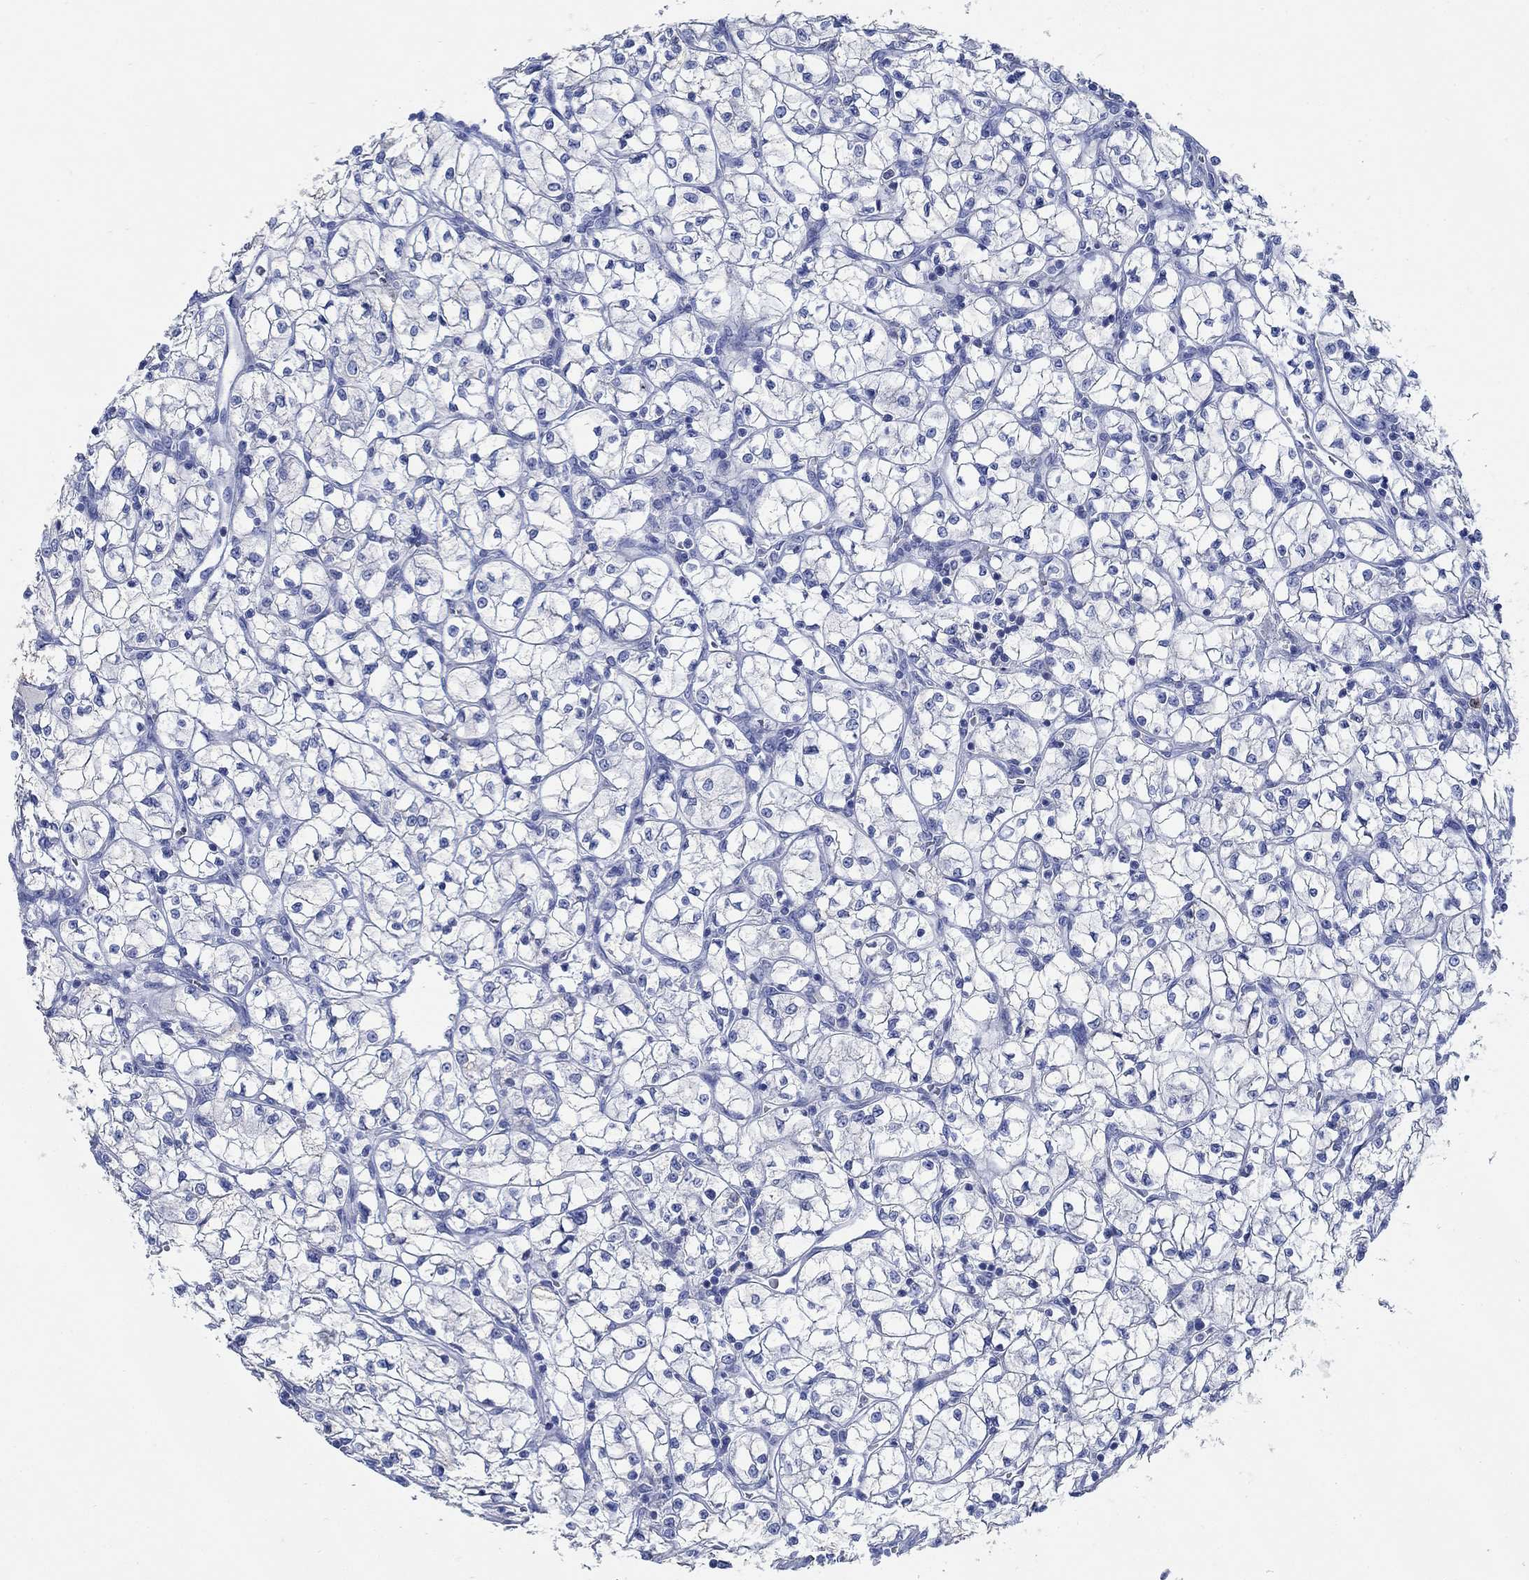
{"staining": {"intensity": "negative", "quantity": "none", "location": "none"}, "tissue": "renal cancer", "cell_type": "Tumor cells", "image_type": "cancer", "snomed": [{"axis": "morphology", "description": "Adenocarcinoma, NOS"}, {"axis": "topography", "description": "Kidney"}], "caption": "Immunohistochemistry (IHC) micrograph of adenocarcinoma (renal) stained for a protein (brown), which displays no expression in tumor cells. (DAB (3,3'-diaminobenzidine) immunohistochemistry (IHC), high magnification).", "gene": "PPP1R17", "patient": {"sex": "female", "age": 64}}